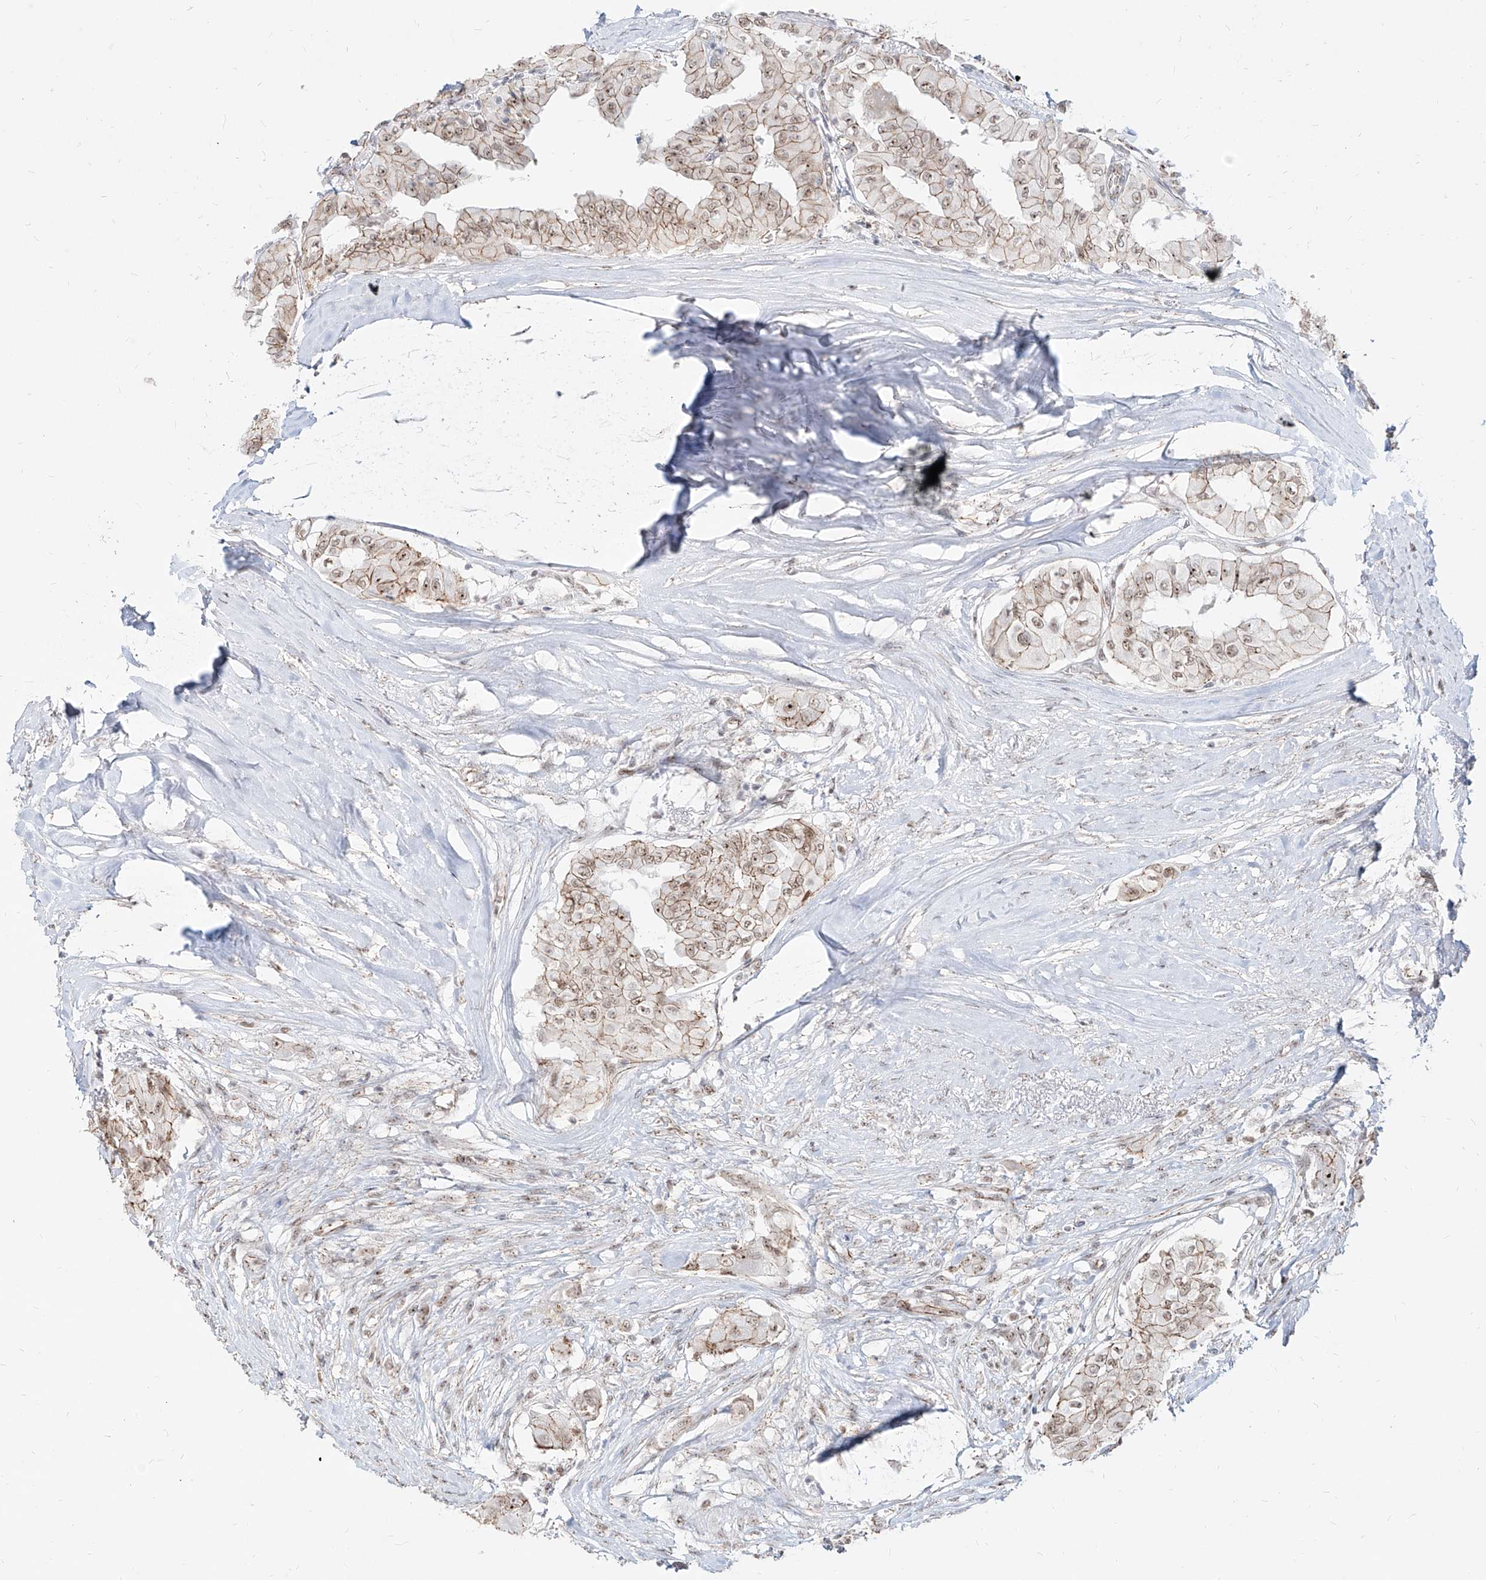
{"staining": {"intensity": "moderate", "quantity": "25%-75%", "location": "cytoplasmic/membranous,nuclear"}, "tissue": "thyroid cancer", "cell_type": "Tumor cells", "image_type": "cancer", "snomed": [{"axis": "morphology", "description": "Papillary adenocarcinoma, NOS"}, {"axis": "topography", "description": "Thyroid gland"}], "caption": "Immunohistochemical staining of thyroid cancer shows medium levels of moderate cytoplasmic/membranous and nuclear staining in about 25%-75% of tumor cells. Ihc stains the protein of interest in brown and the nuclei are stained blue.", "gene": "ZNF710", "patient": {"sex": "female", "age": 59}}